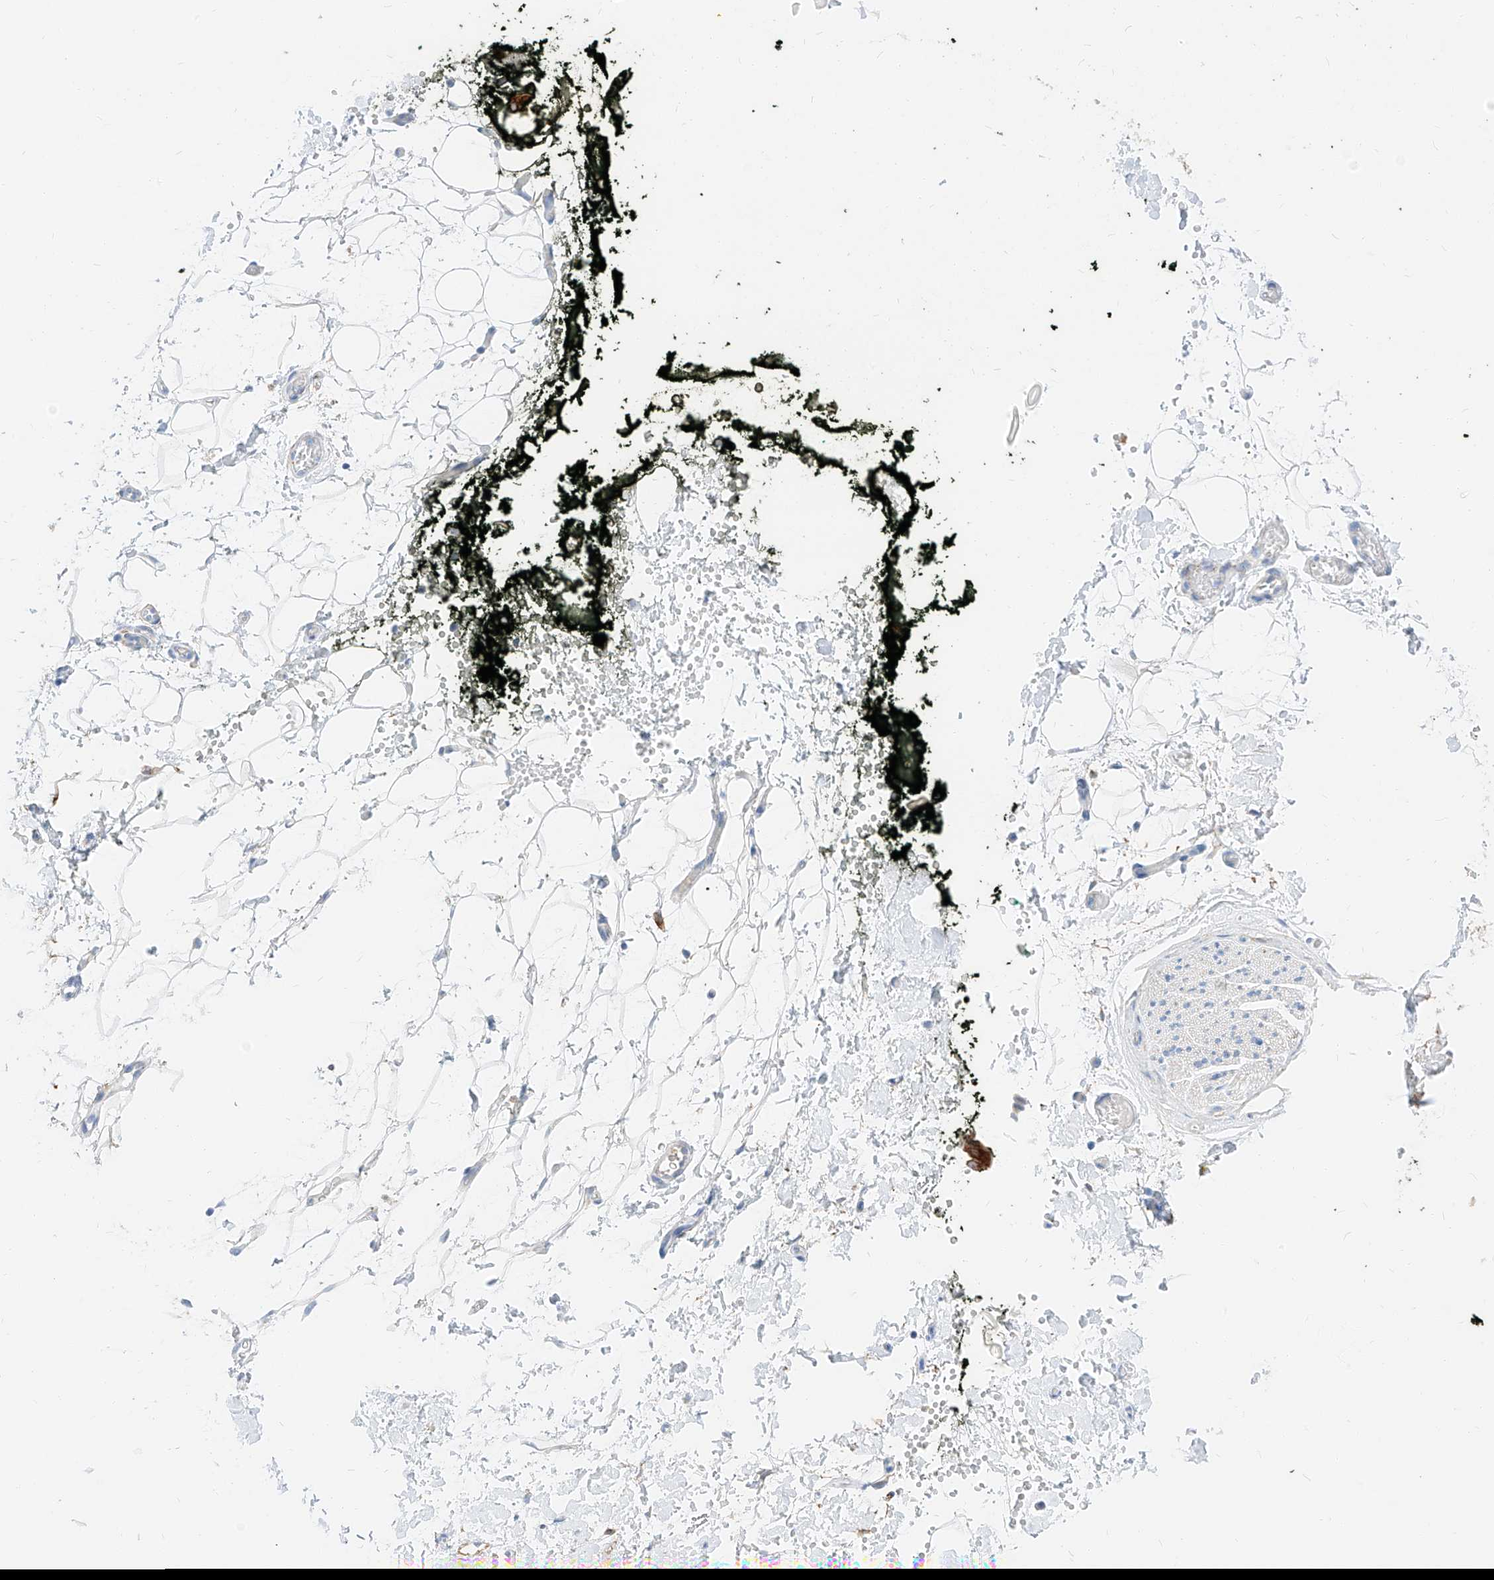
{"staining": {"intensity": "negative", "quantity": "none", "location": "none"}, "tissue": "adipose tissue", "cell_type": "Adipocytes", "image_type": "normal", "snomed": [{"axis": "morphology", "description": "Normal tissue, NOS"}, {"axis": "morphology", "description": "Adenocarcinoma, NOS"}, {"axis": "topography", "description": "Pancreas"}, {"axis": "topography", "description": "Peripheral nerve tissue"}], "caption": "There is no significant positivity in adipocytes of adipose tissue. (IHC, brightfield microscopy, high magnification).", "gene": "MAP7", "patient": {"sex": "male", "age": 59}}